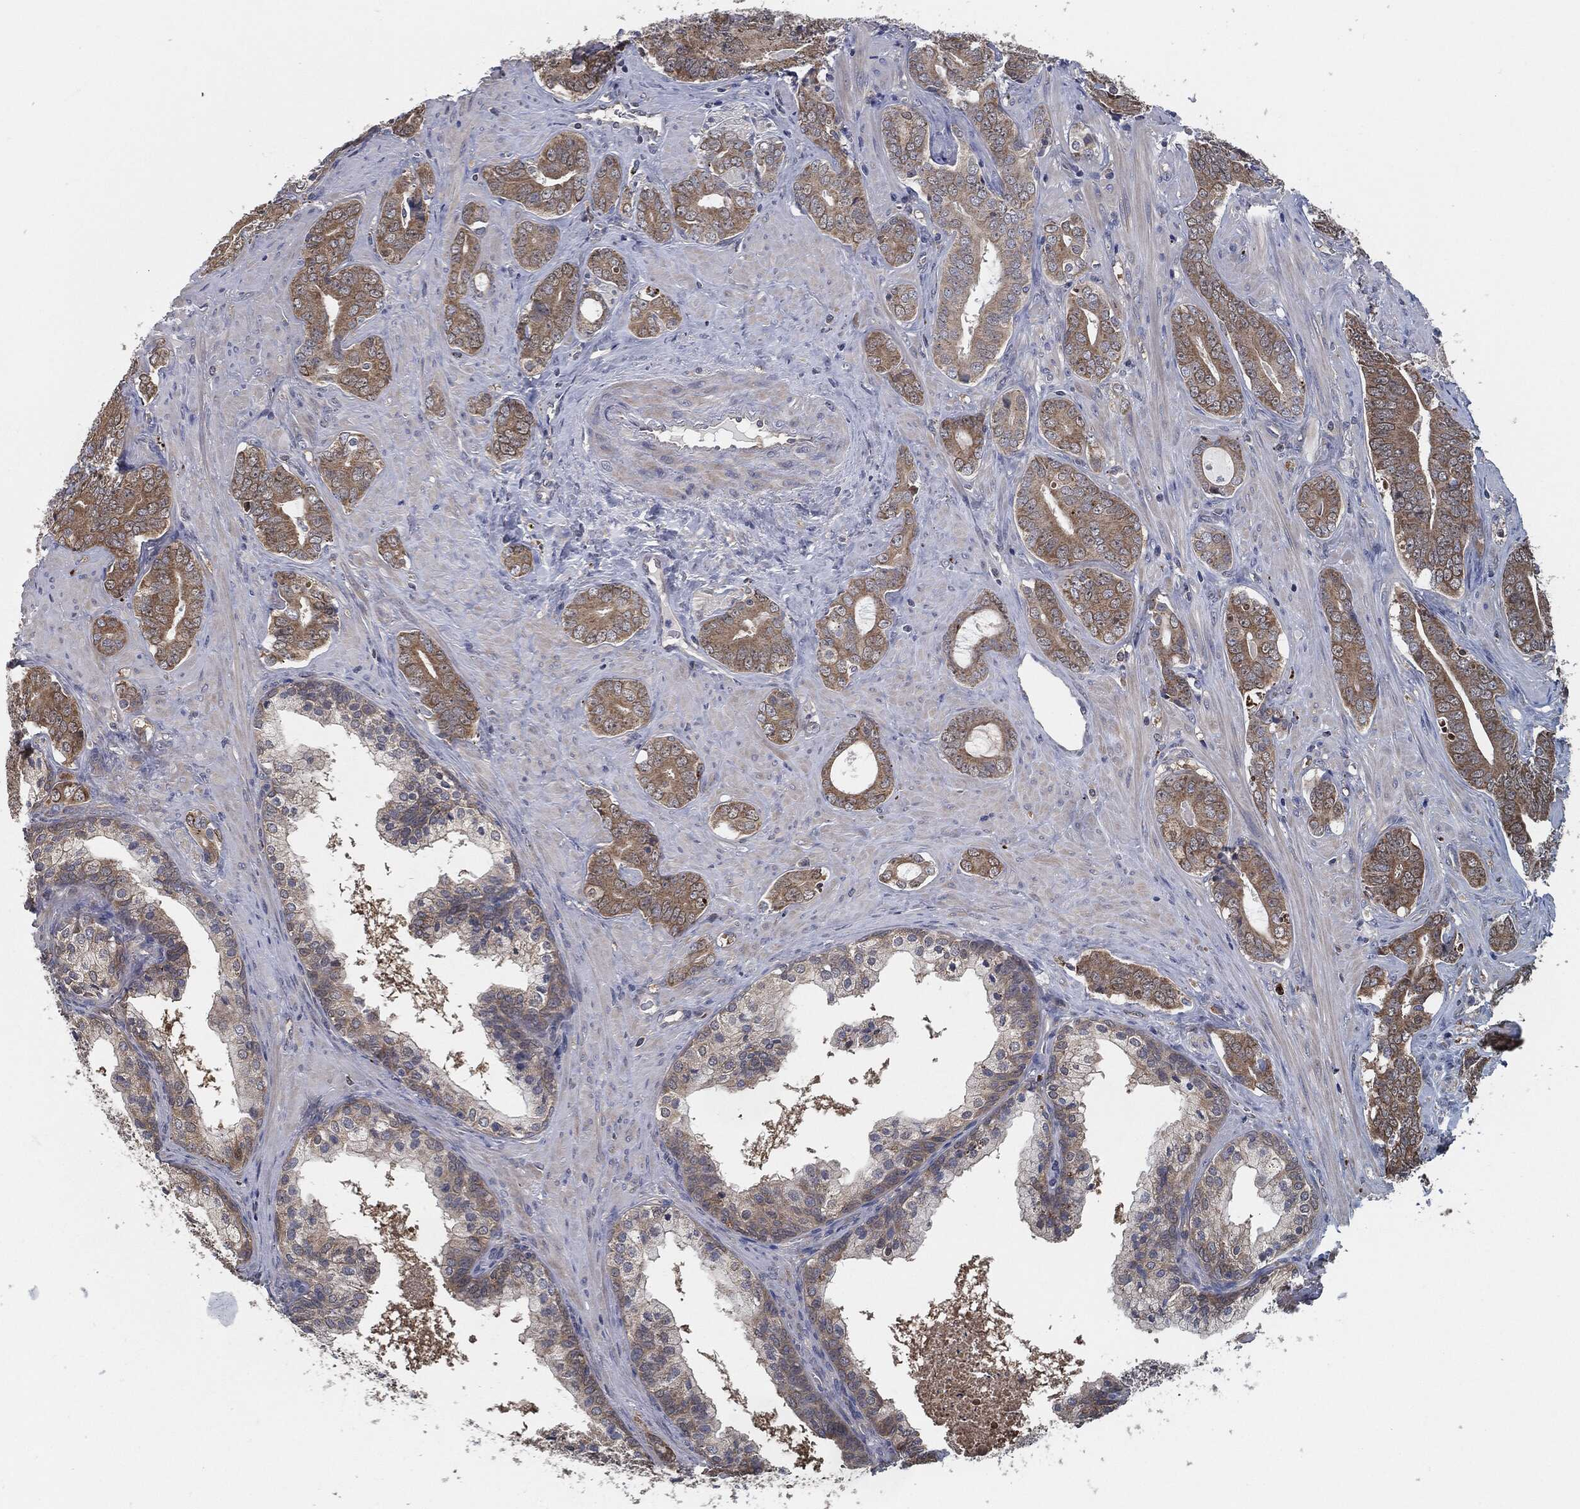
{"staining": {"intensity": "moderate", "quantity": ">75%", "location": "cytoplasmic/membranous"}, "tissue": "prostate cancer", "cell_type": "Tumor cells", "image_type": "cancer", "snomed": [{"axis": "morphology", "description": "Adenocarcinoma, NOS"}, {"axis": "topography", "description": "Prostate"}], "caption": "Immunohistochemical staining of adenocarcinoma (prostate) demonstrates medium levels of moderate cytoplasmic/membranous staining in about >75% of tumor cells.", "gene": "PRDX4", "patient": {"sex": "male", "age": 55}}